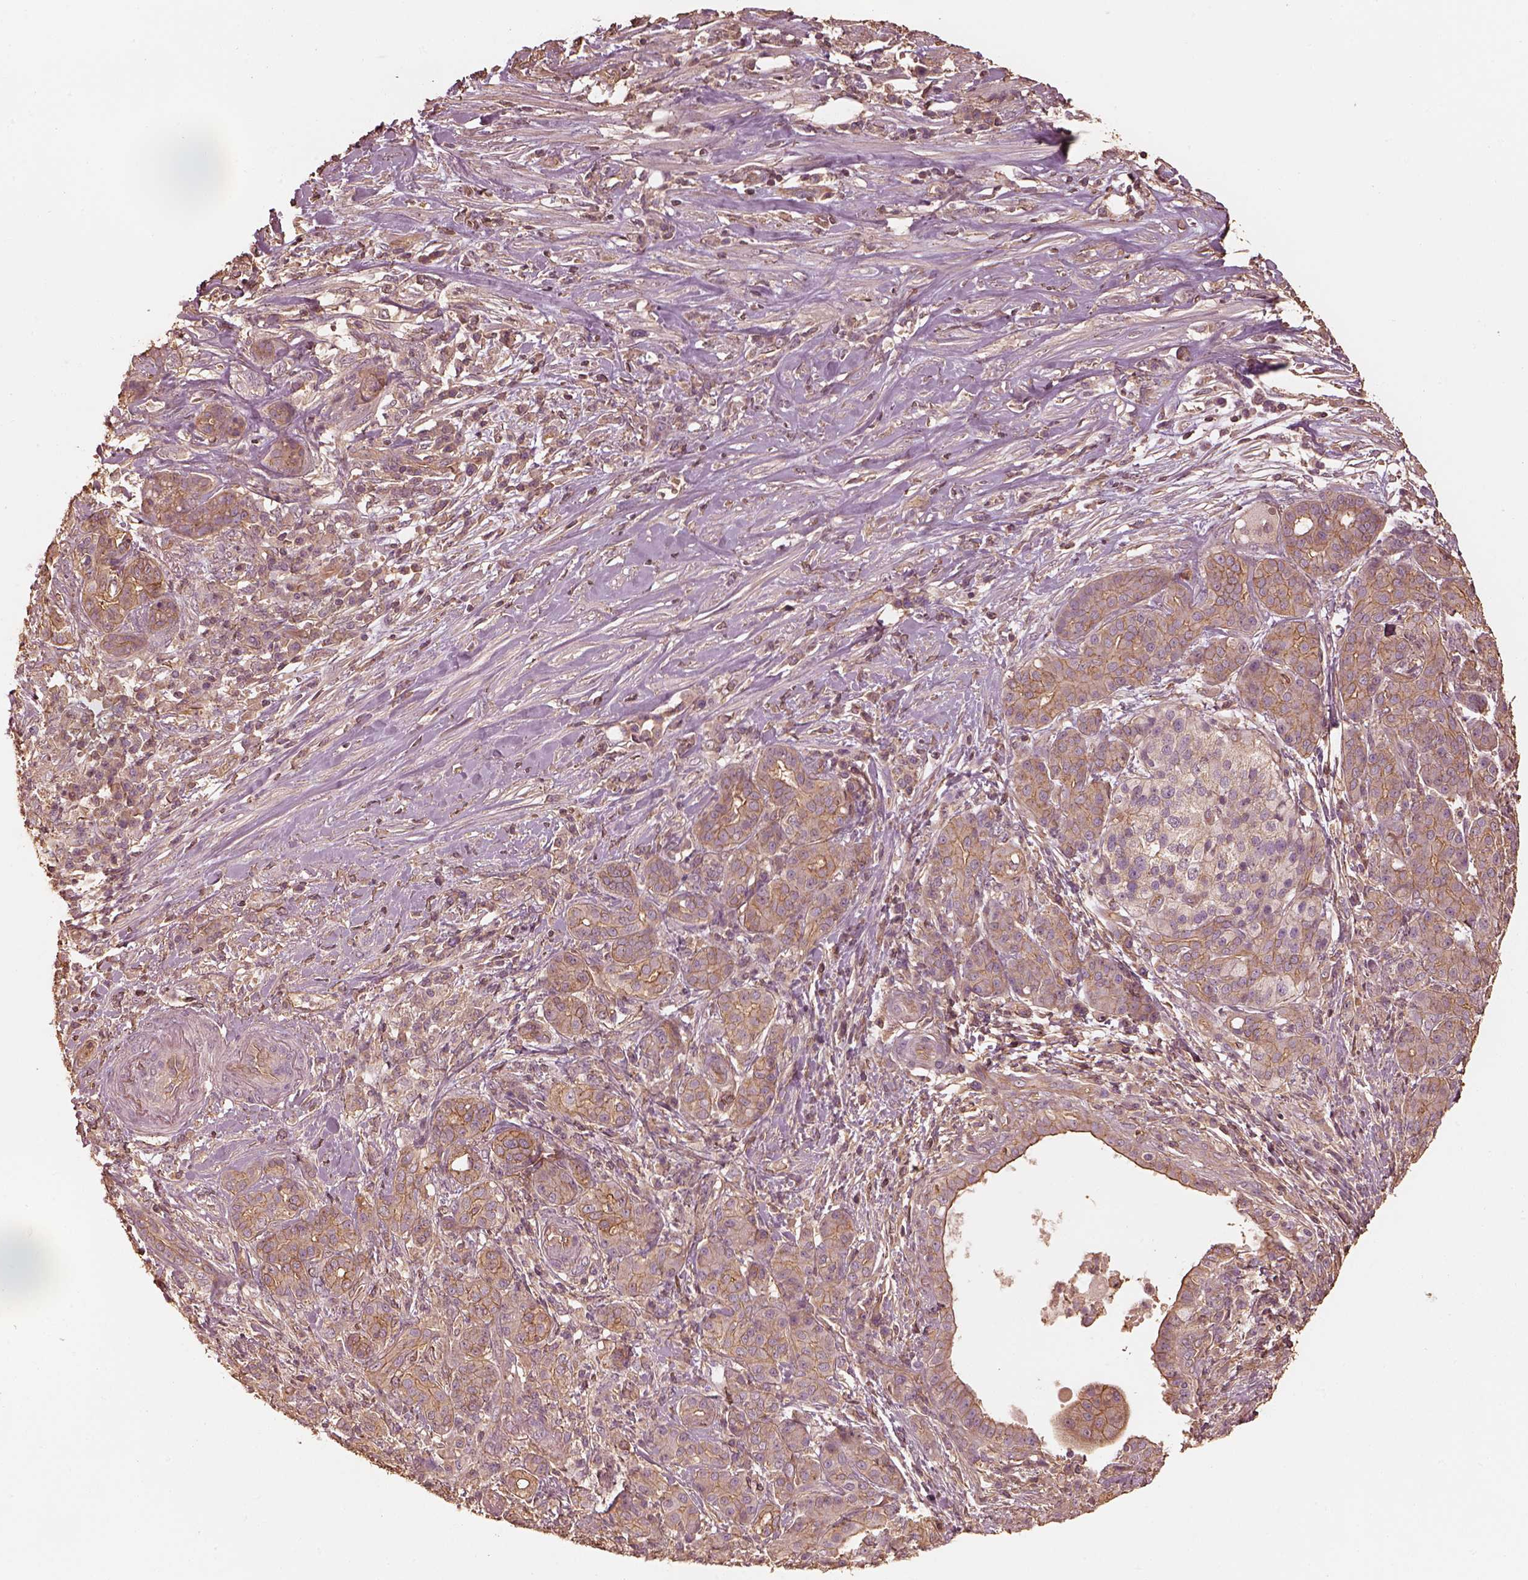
{"staining": {"intensity": "moderate", "quantity": "25%-75%", "location": "cytoplasmic/membranous"}, "tissue": "pancreatic cancer", "cell_type": "Tumor cells", "image_type": "cancer", "snomed": [{"axis": "morphology", "description": "Normal tissue, NOS"}, {"axis": "morphology", "description": "Inflammation, NOS"}, {"axis": "morphology", "description": "Adenocarcinoma, NOS"}, {"axis": "topography", "description": "Pancreas"}], "caption": "A high-resolution histopathology image shows IHC staining of pancreatic cancer, which demonstrates moderate cytoplasmic/membranous positivity in approximately 25%-75% of tumor cells.", "gene": "WDR7", "patient": {"sex": "male", "age": 57}}